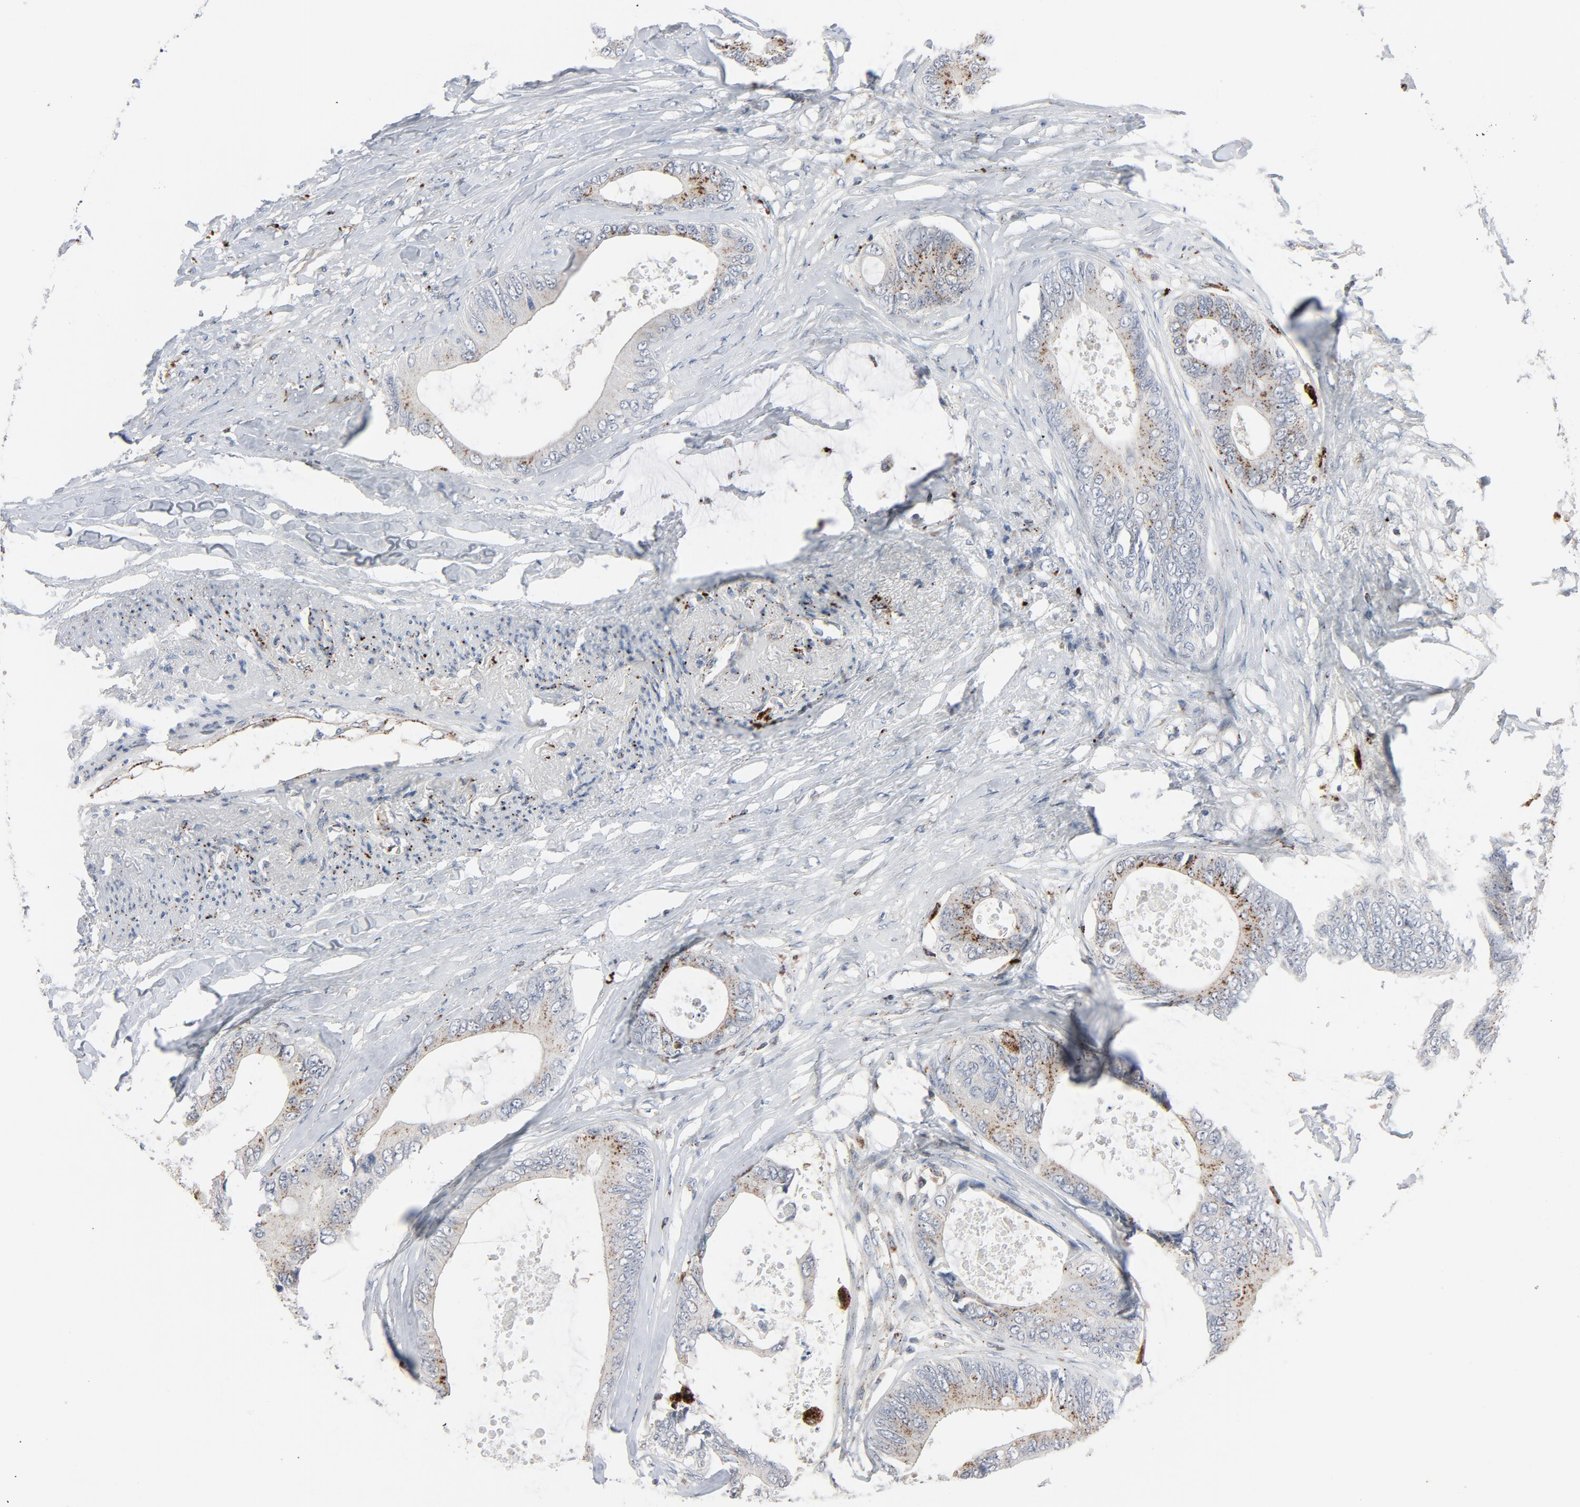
{"staining": {"intensity": "moderate", "quantity": "25%-75%", "location": "cytoplasmic/membranous"}, "tissue": "colorectal cancer", "cell_type": "Tumor cells", "image_type": "cancer", "snomed": [{"axis": "morphology", "description": "Normal tissue, NOS"}, {"axis": "morphology", "description": "Adenocarcinoma, NOS"}, {"axis": "topography", "description": "Rectum"}, {"axis": "topography", "description": "Peripheral nerve tissue"}], "caption": "A medium amount of moderate cytoplasmic/membranous positivity is appreciated in approximately 25%-75% of tumor cells in colorectal cancer tissue. The protein of interest is shown in brown color, while the nuclei are stained blue.", "gene": "AKT2", "patient": {"sex": "female", "age": 77}}